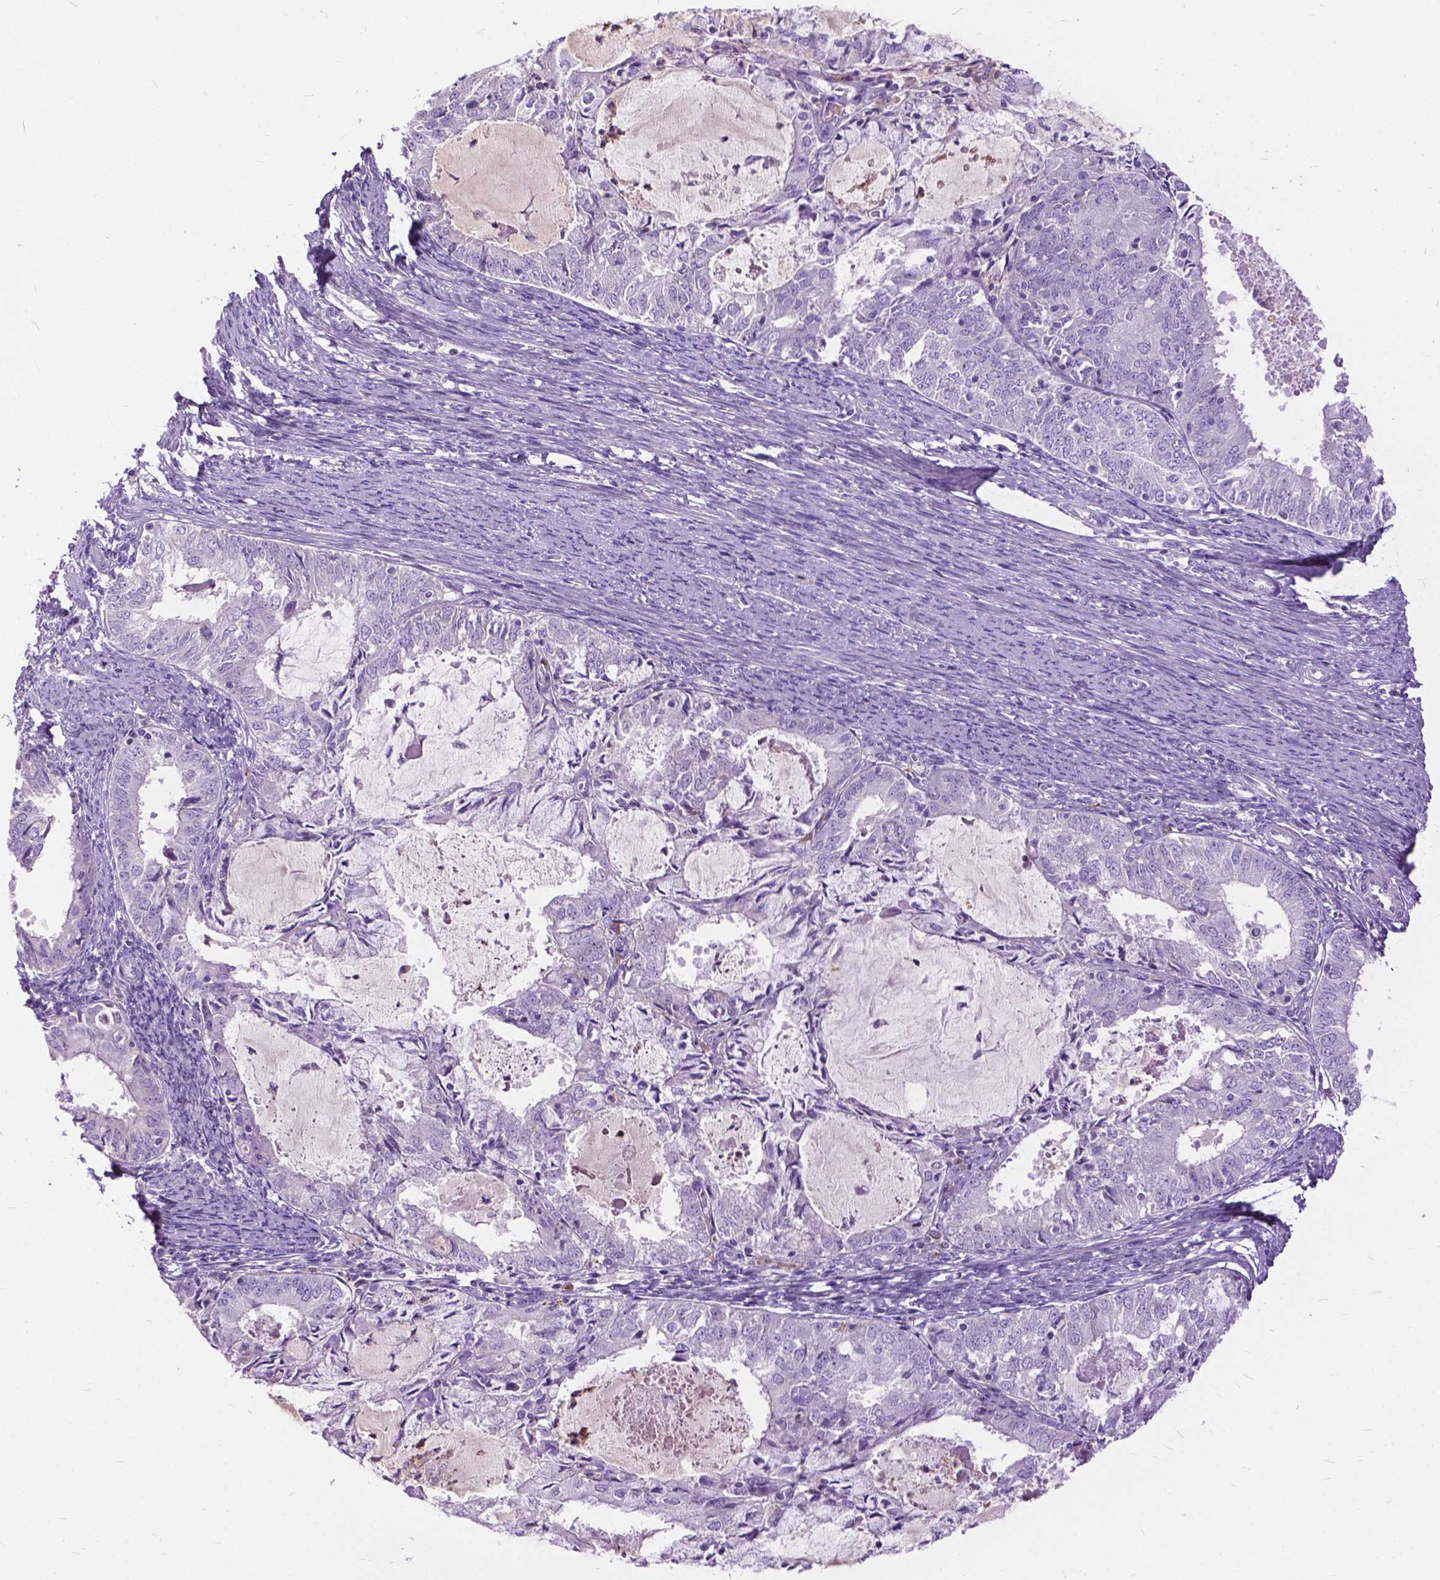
{"staining": {"intensity": "negative", "quantity": "none", "location": "none"}, "tissue": "endometrial cancer", "cell_type": "Tumor cells", "image_type": "cancer", "snomed": [{"axis": "morphology", "description": "Adenocarcinoma, NOS"}, {"axis": "topography", "description": "Endometrium"}], "caption": "Tumor cells show no significant expression in endometrial cancer.", "gene": "PRR35", "patient": {"sex": "female", "age": 57}}